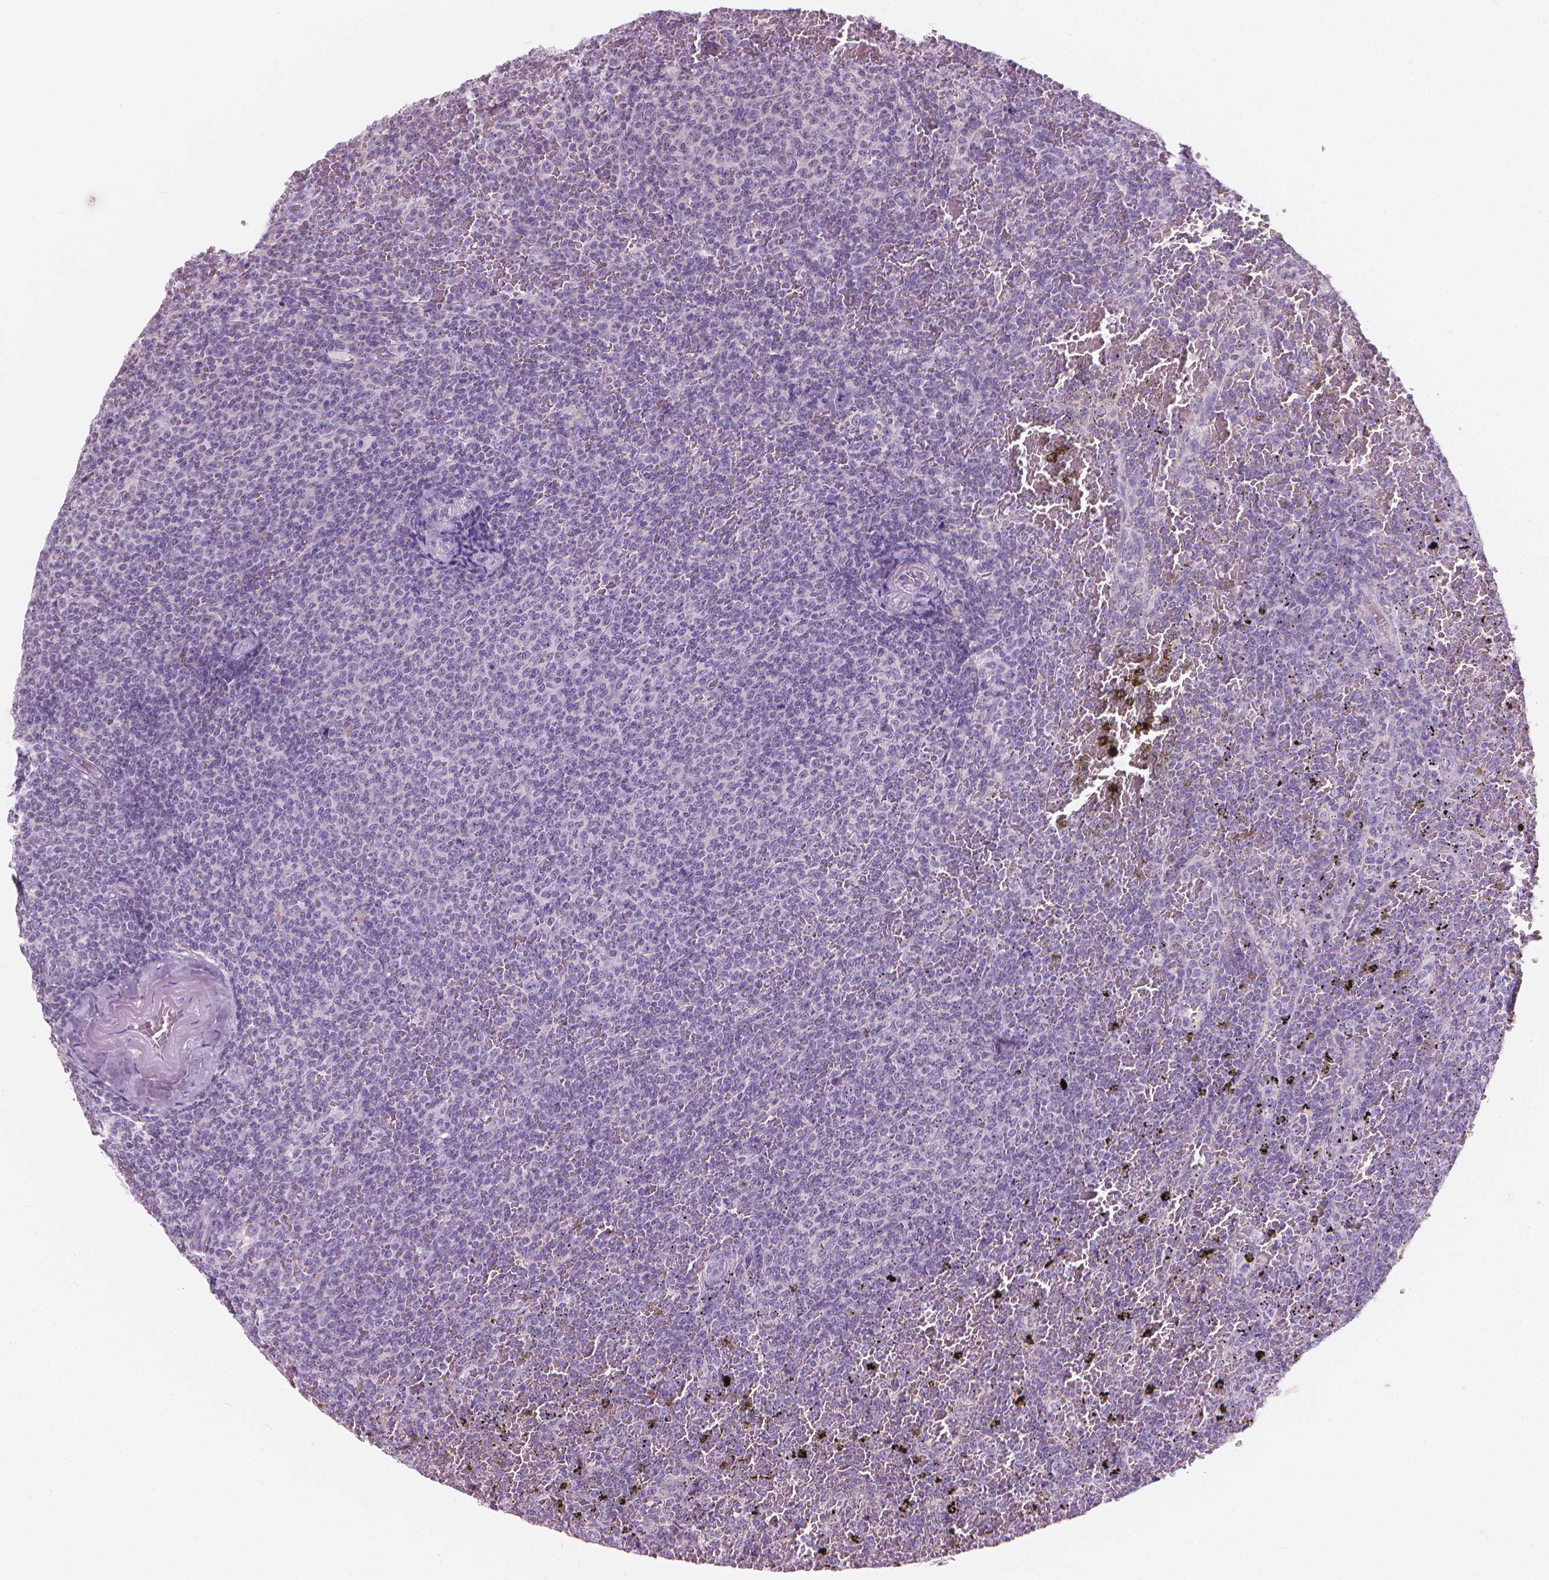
{"staining": {"intensity": "negative", "quantity": "none", "location": "none"}, "tissue": "lymphoma", "cell_type": "Tumor cells", "image_type": "cancer", "snomed": [{"axis": "morphology", "description": "Malignant lymphoma, non-Hodgkin's type, Low grade"}, {"axis": "topography", "description": "Spleen"}], "caption": "Tumor cells are negative for protein expression in human malignant lymphoma, non-Hodgkin's type (low-grade).", "gene": "GPRC5A", "patient": {"sex": "female", "age": 77}}